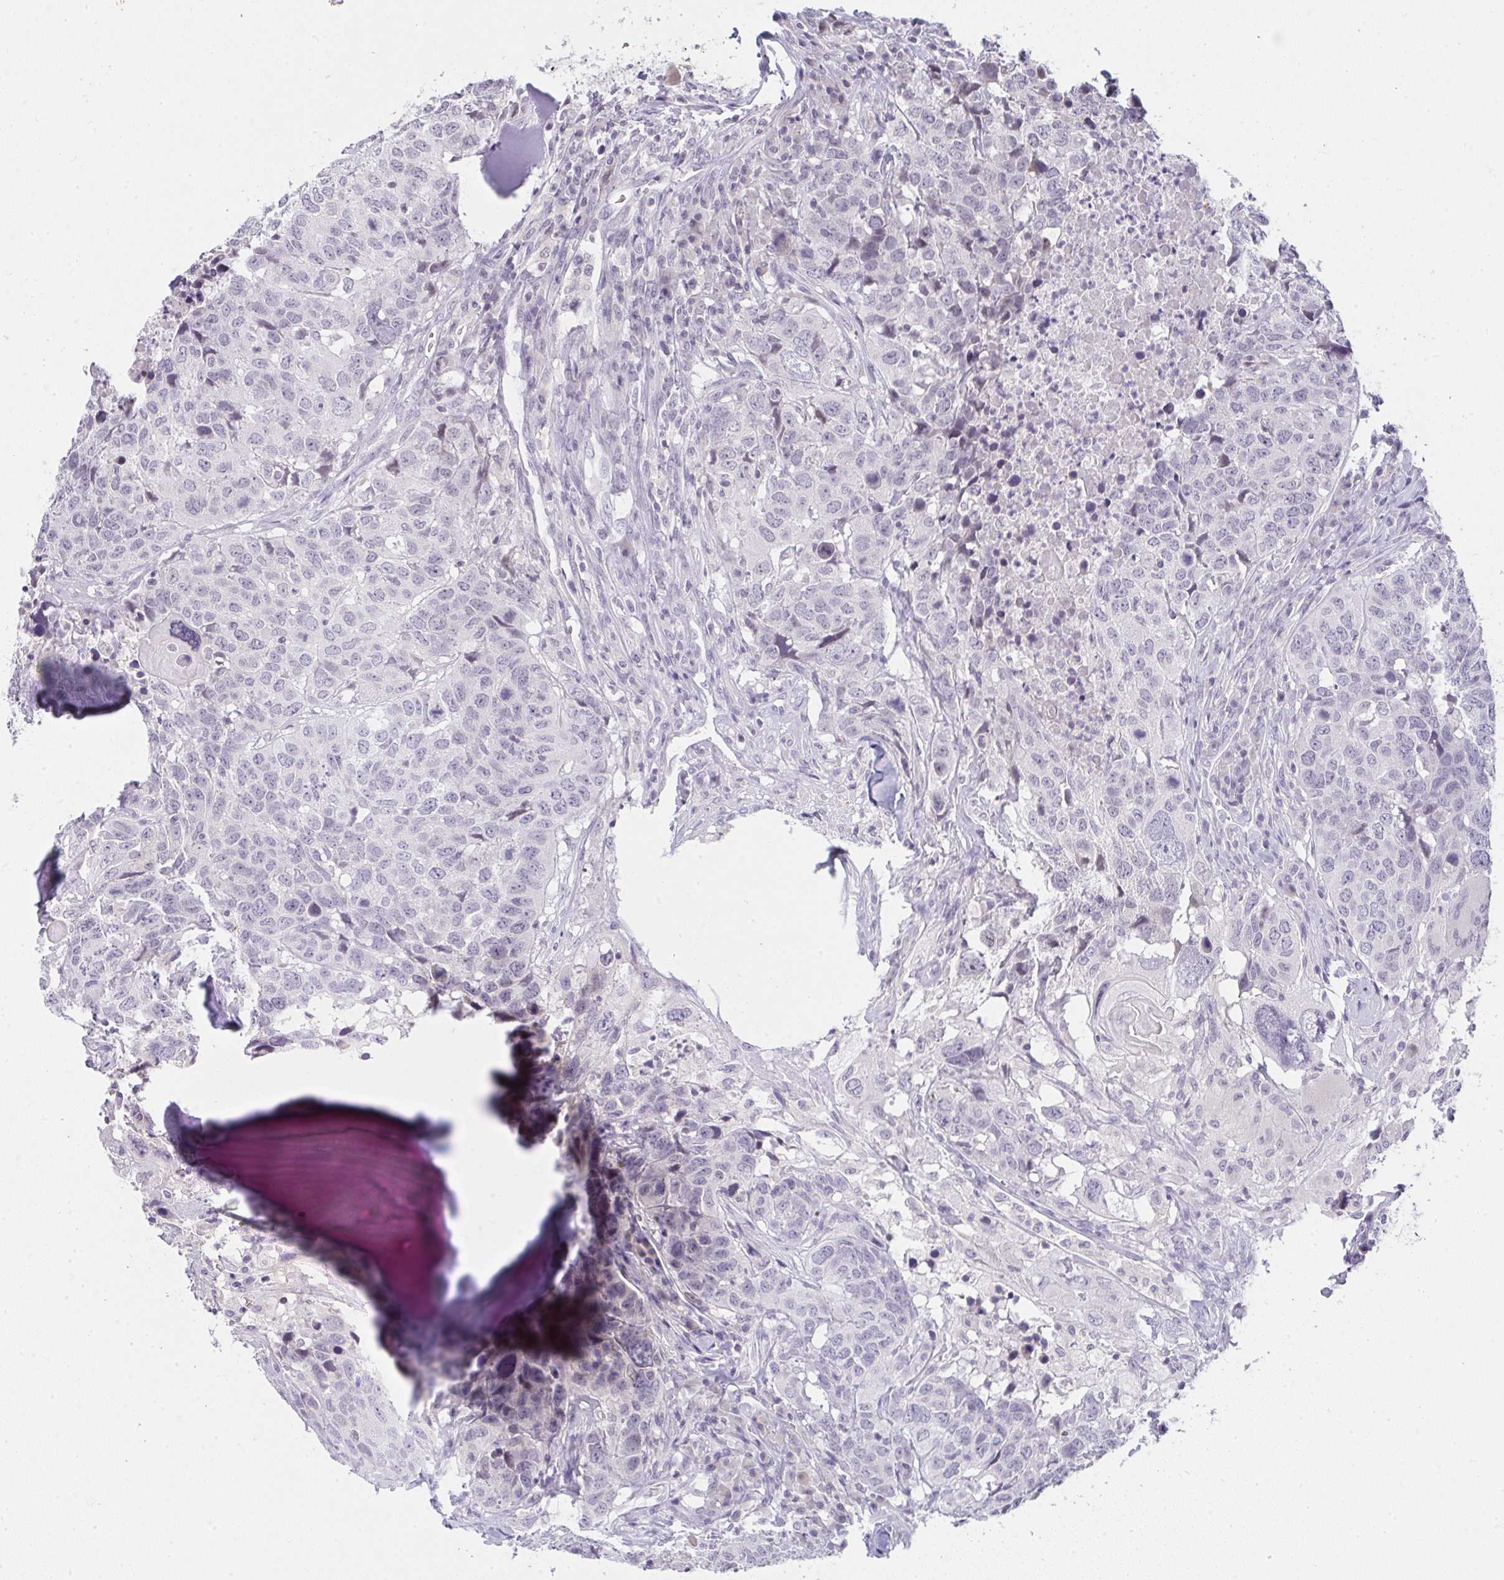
{"staining": {"intensity": "negative", "quantity": "none", "location": "none"}, "tissue": "head and neck cancer", "cell_type": "Tumor cells", "image_type": "cancer", "snomed": [{"axis": "morphology", "description": "Normal tissue, NOS"}, {"axis": "morphology", "description": "Squamous cell carcinoma, NOS"}, {"axis": "topography", "description": "Skeletal muscle"}, {"axis": "topography", "description": "Vascular tissue"}, {"axis": "topography", "description": "Peripheral nerve tissue"}, {"axis": "topography", "description": "Head-Neck"}], "caption": "This is an immunohistochemistry image of human head and neck squamous cell carcinoma. There is no expression in tumor cells.", "gene": "CACNA1S", "patient": {"sex": "male", "age": 66}}